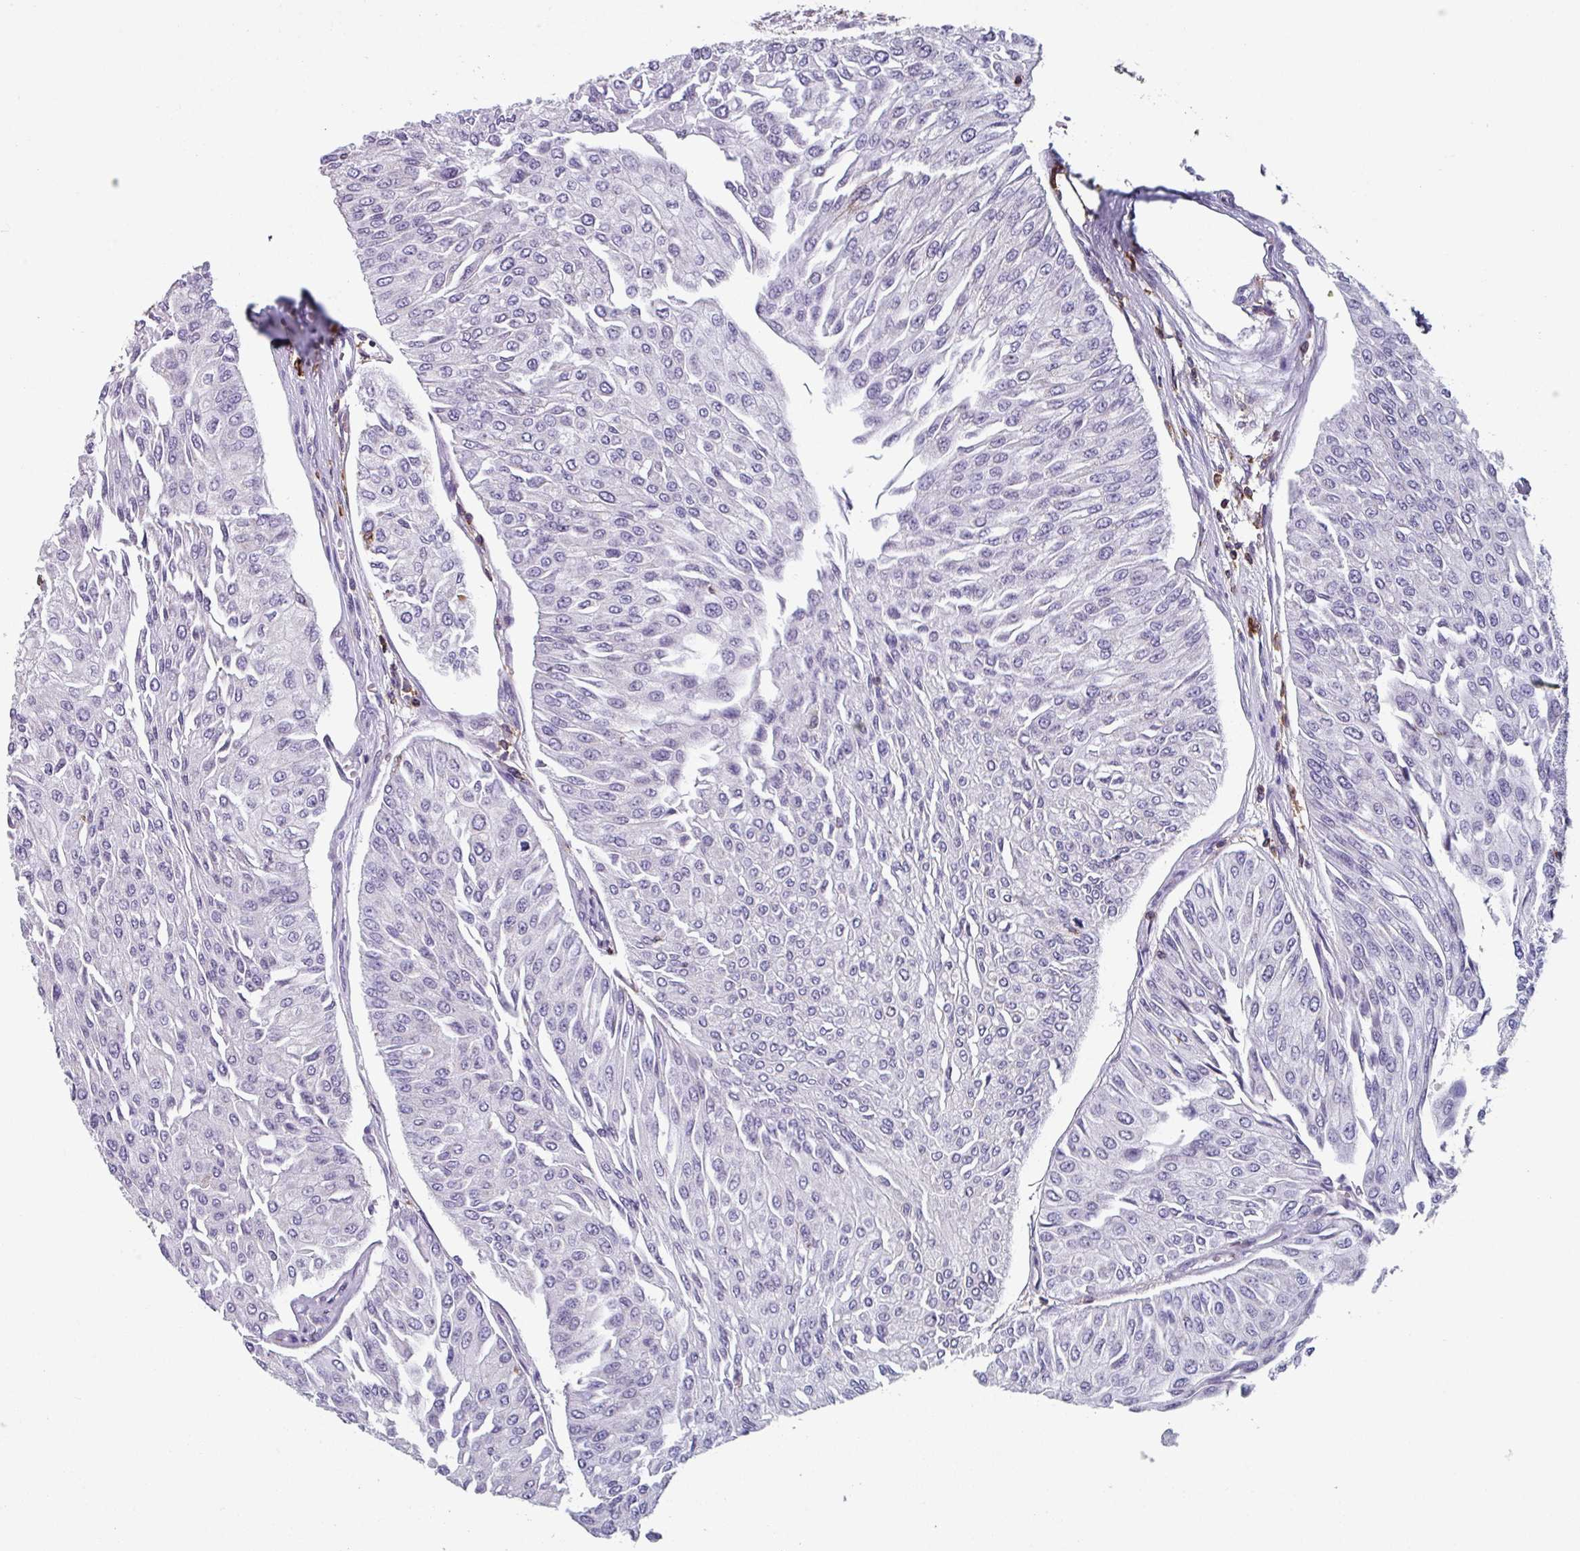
{"staining": {"intensity": "negative", "quantity": "none", "location": "none"}, "tissue": "urothelial cancer", "cell_type": "Tumor cells", "image_type": "cancer", "snomed": [{"axis": "morphology", "description": "Urothelial carcinoma, Low grade"}, {"axis": "topography", "description": "Urinary bladder"}], "caption": "High magnification brightfield microscopy of urothelial carcinoma (low-grade) stained with DAB (brown) and counterstained with hematoxylin (blue): tumor cells show no significant expression.", "gene": "EXOSC5", "patient": {"sex": "male", "age": 67}}